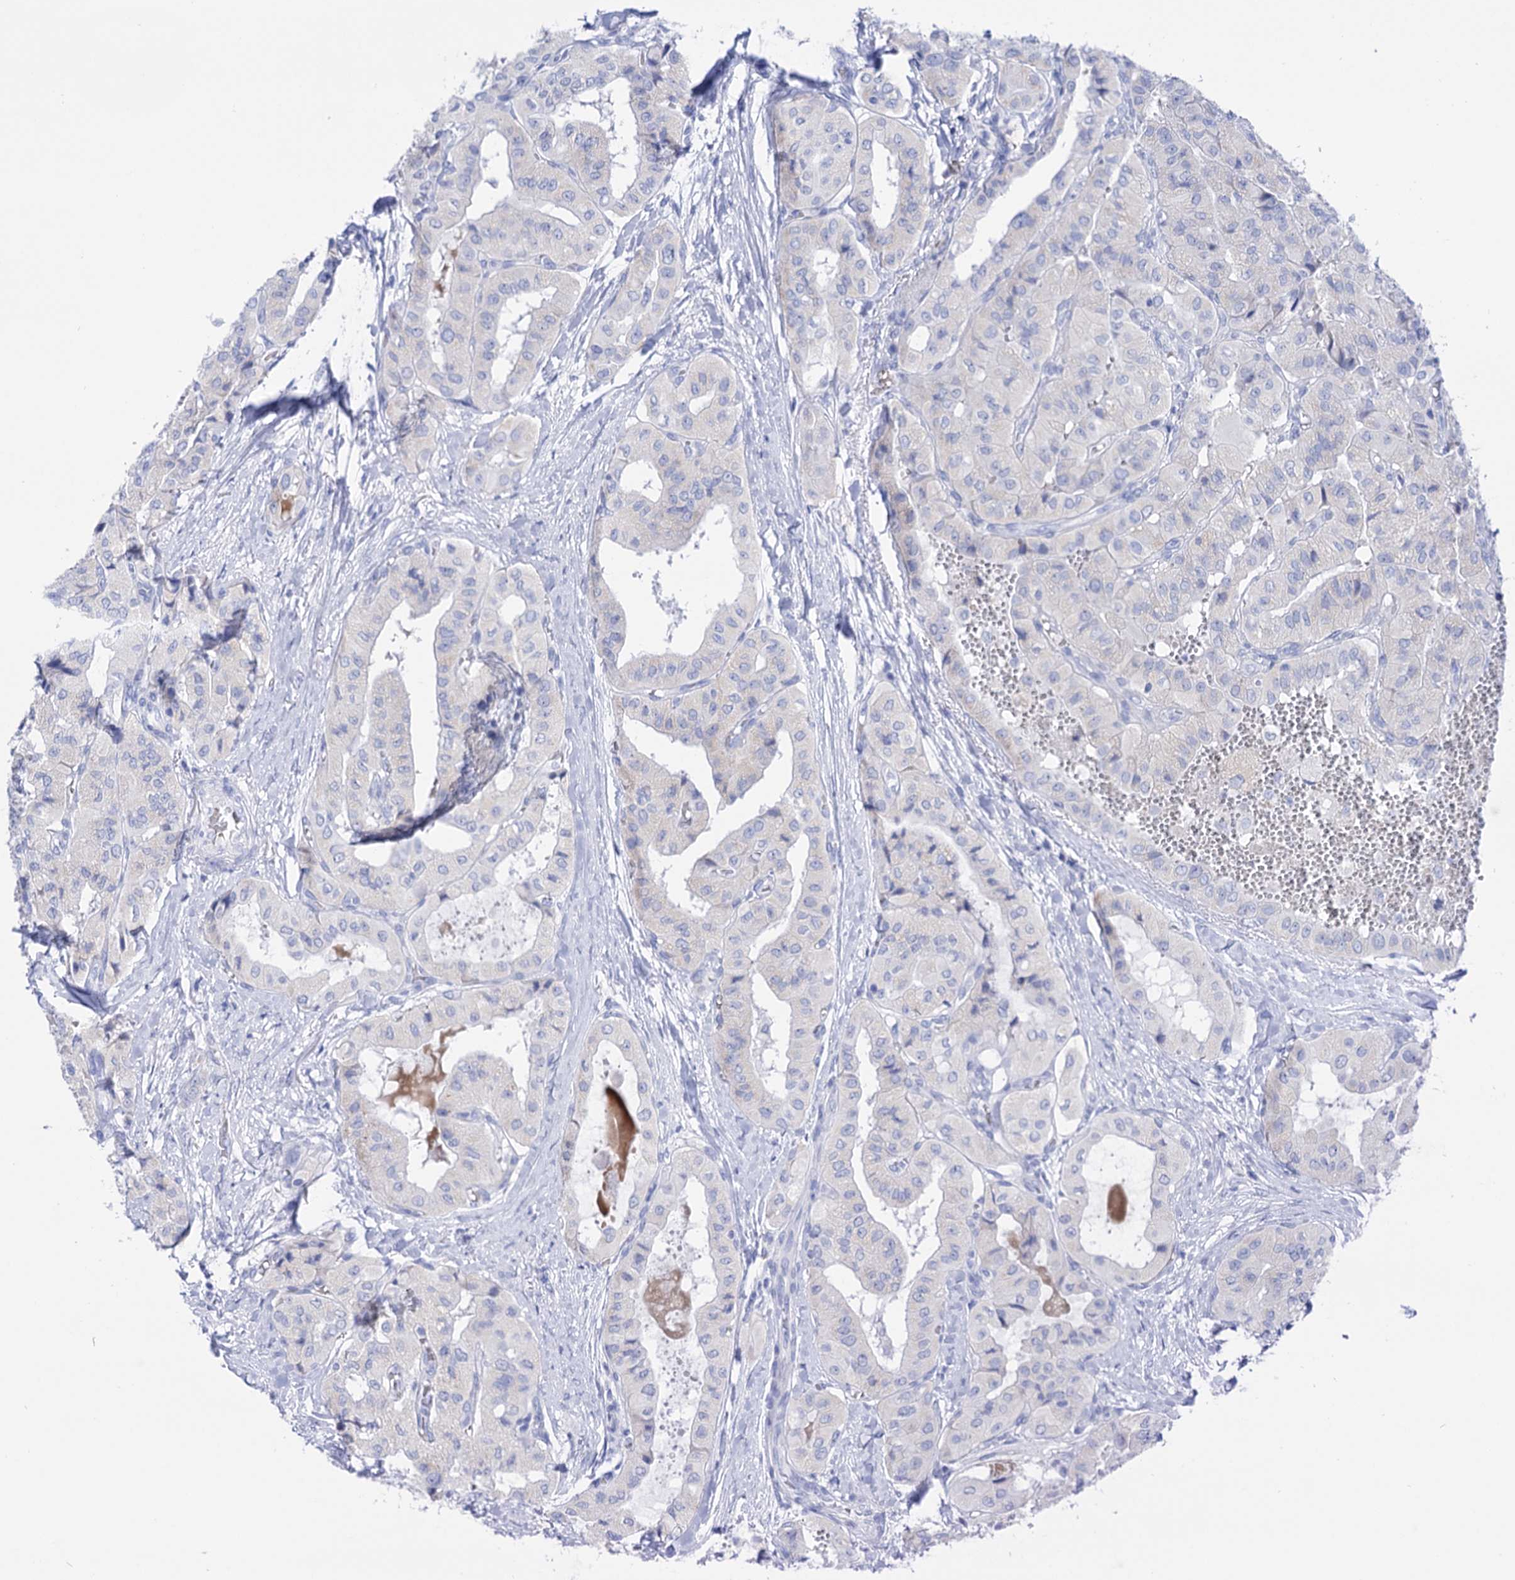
{"staining": {"intensity": "negative", "quantity": "none", "location": "none"}, "tissue": "thyroid cancer", "cell_type": "Tumor cells", "image_type": "cancer", "snomed": [{"axis": "morphology", "description": "Papillary adenocarcinoma, NOS"}, {"axis": "topography", "description": "Thyroid gland"}], "caption": "Immunohistochemistry (IHC) micrograph of human thyroid cancer (papillary adenocarcinoma) stained for a protein (brown), which exhibits no staining in tumor cells.", "gene": "YARS2", "patient": {"sex": "female", "age": 59}}